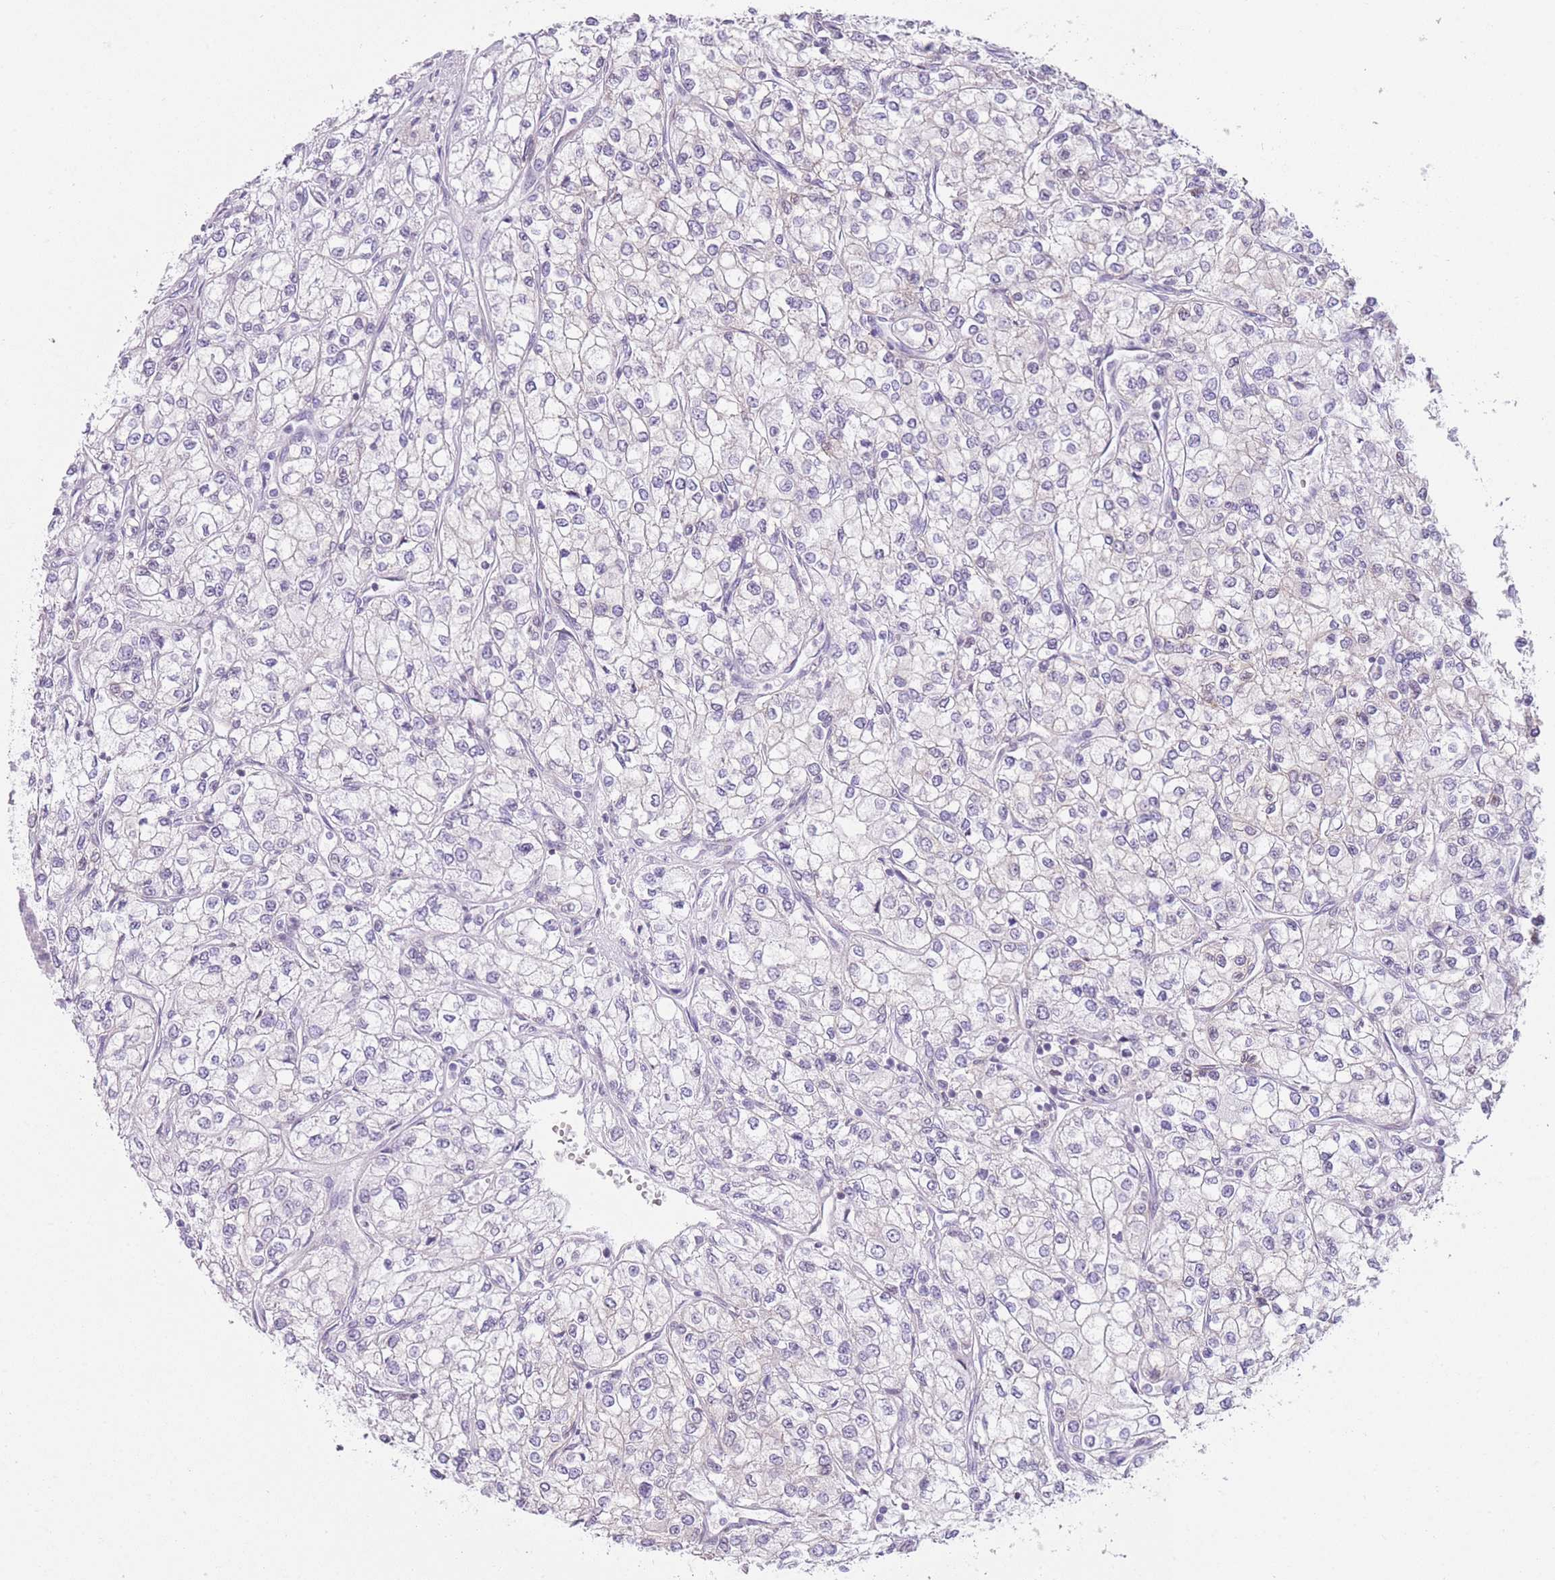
{"staining": {"intensity": "negative", "quantity": "none", "location": "none"}, "tissue": "renal cancer", "cell_type": "Tumor cells", "image_type": "cancer", "snomed": [{"axis": "morphology", "description": "Adenocarcinoma, NOS"}, {"axis": "topography", "description": "Kidney"}], "caption": "The photomicrograph exhibits no significant expression in tumor cells of renal cancer (adenocarcinoma).", "gene": "OR11H12", "patient": {"sex": "male", "age": 80}}